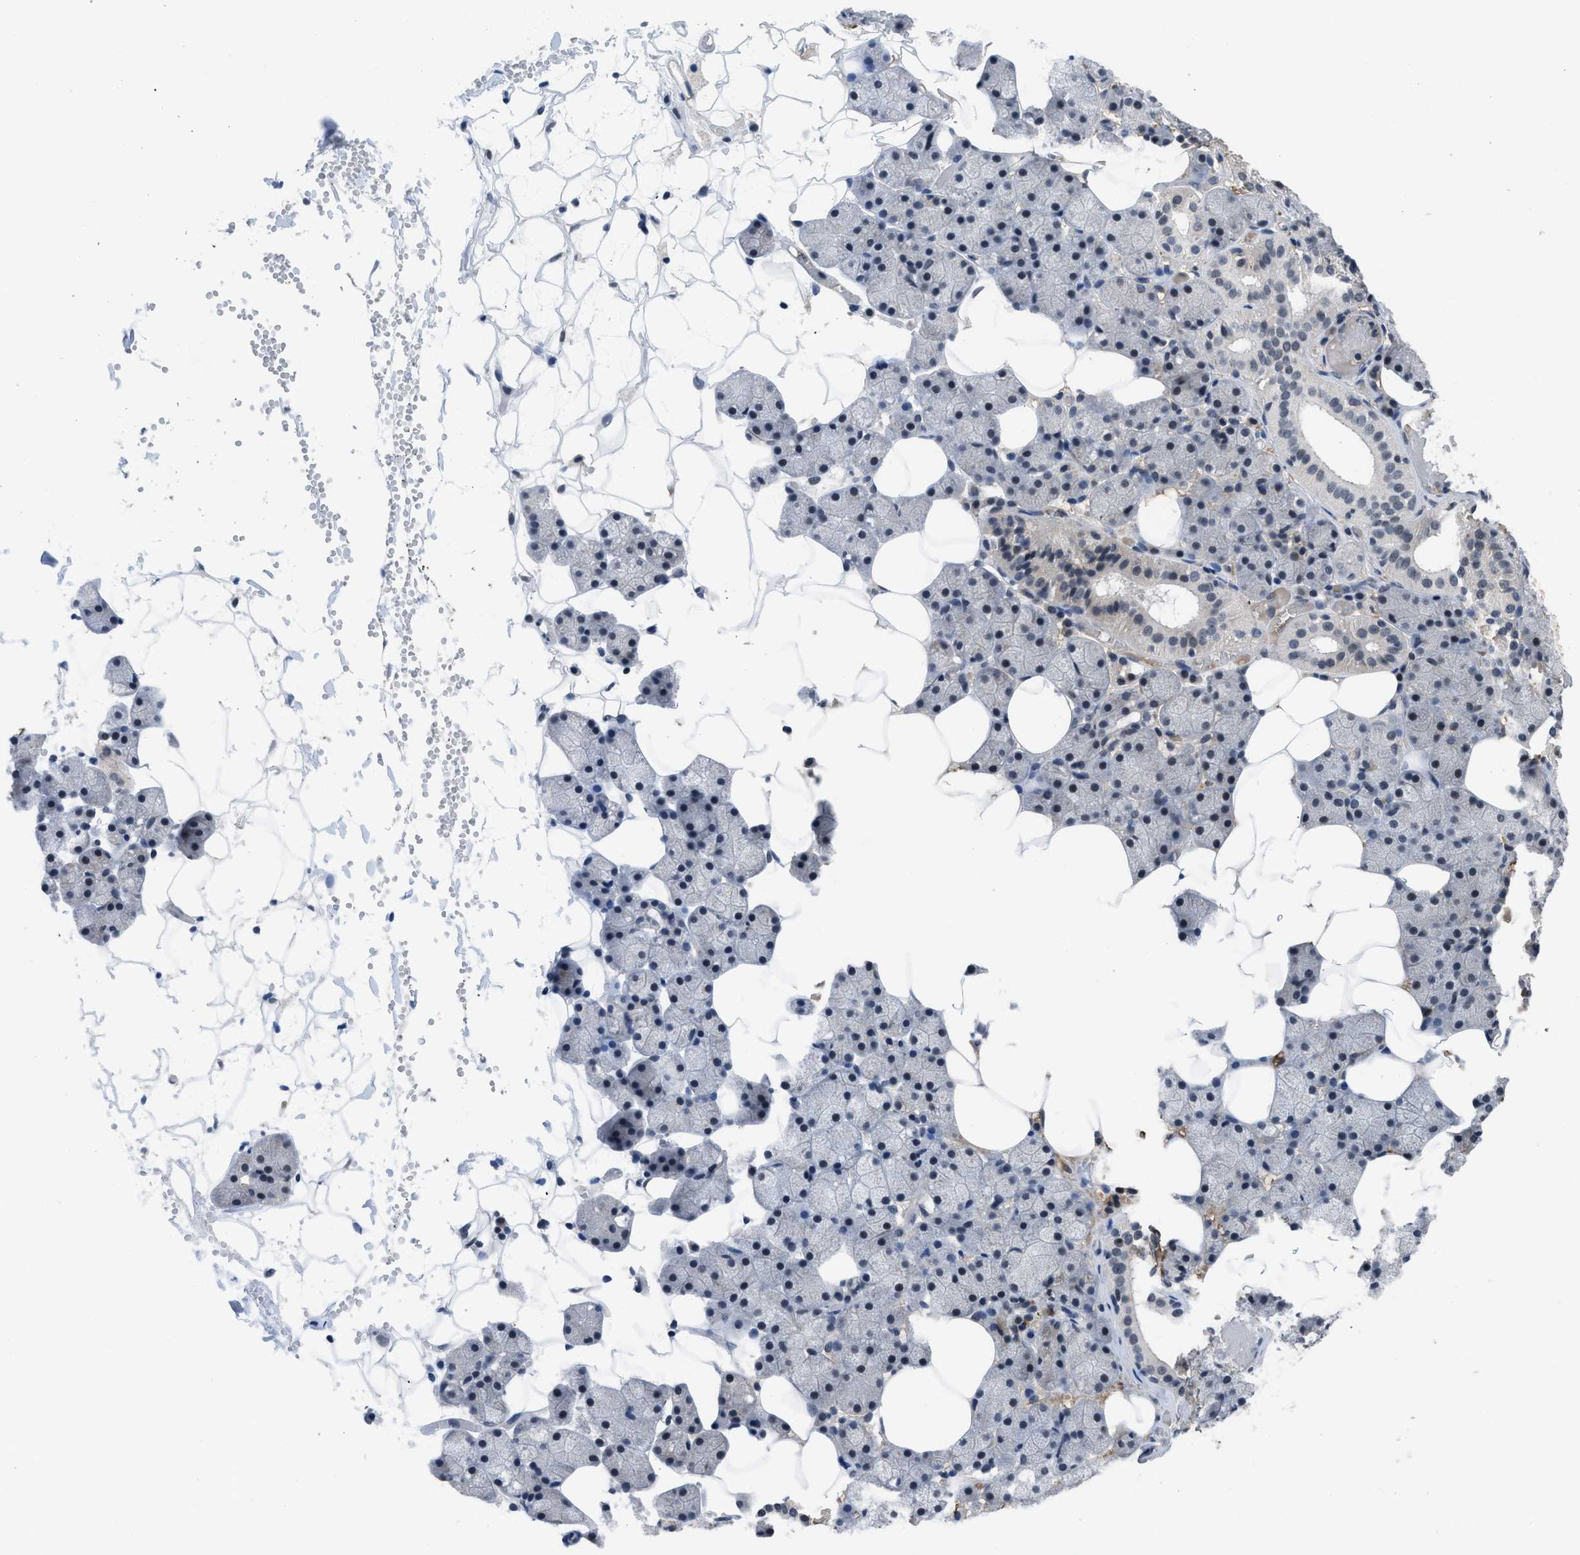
{"staining": {"intensity": "moderate", "quantity": "25%-75%", "location": "nuclear"}, "tissue": "salivary gland", "cell_type": "Glandular cells", "image_type": "normal", "snomed": [{"axis": "morphology", "description": "Normal tissue, NOS"}, {"axis": "topography", "description": "Salivary gland"}], "caption": "Salivary gland stained for a protein displays moderate nuclear positivity in glandular cells.", "gene": "TERF2IP", "patient": {"sex": "female", "age": 33}}